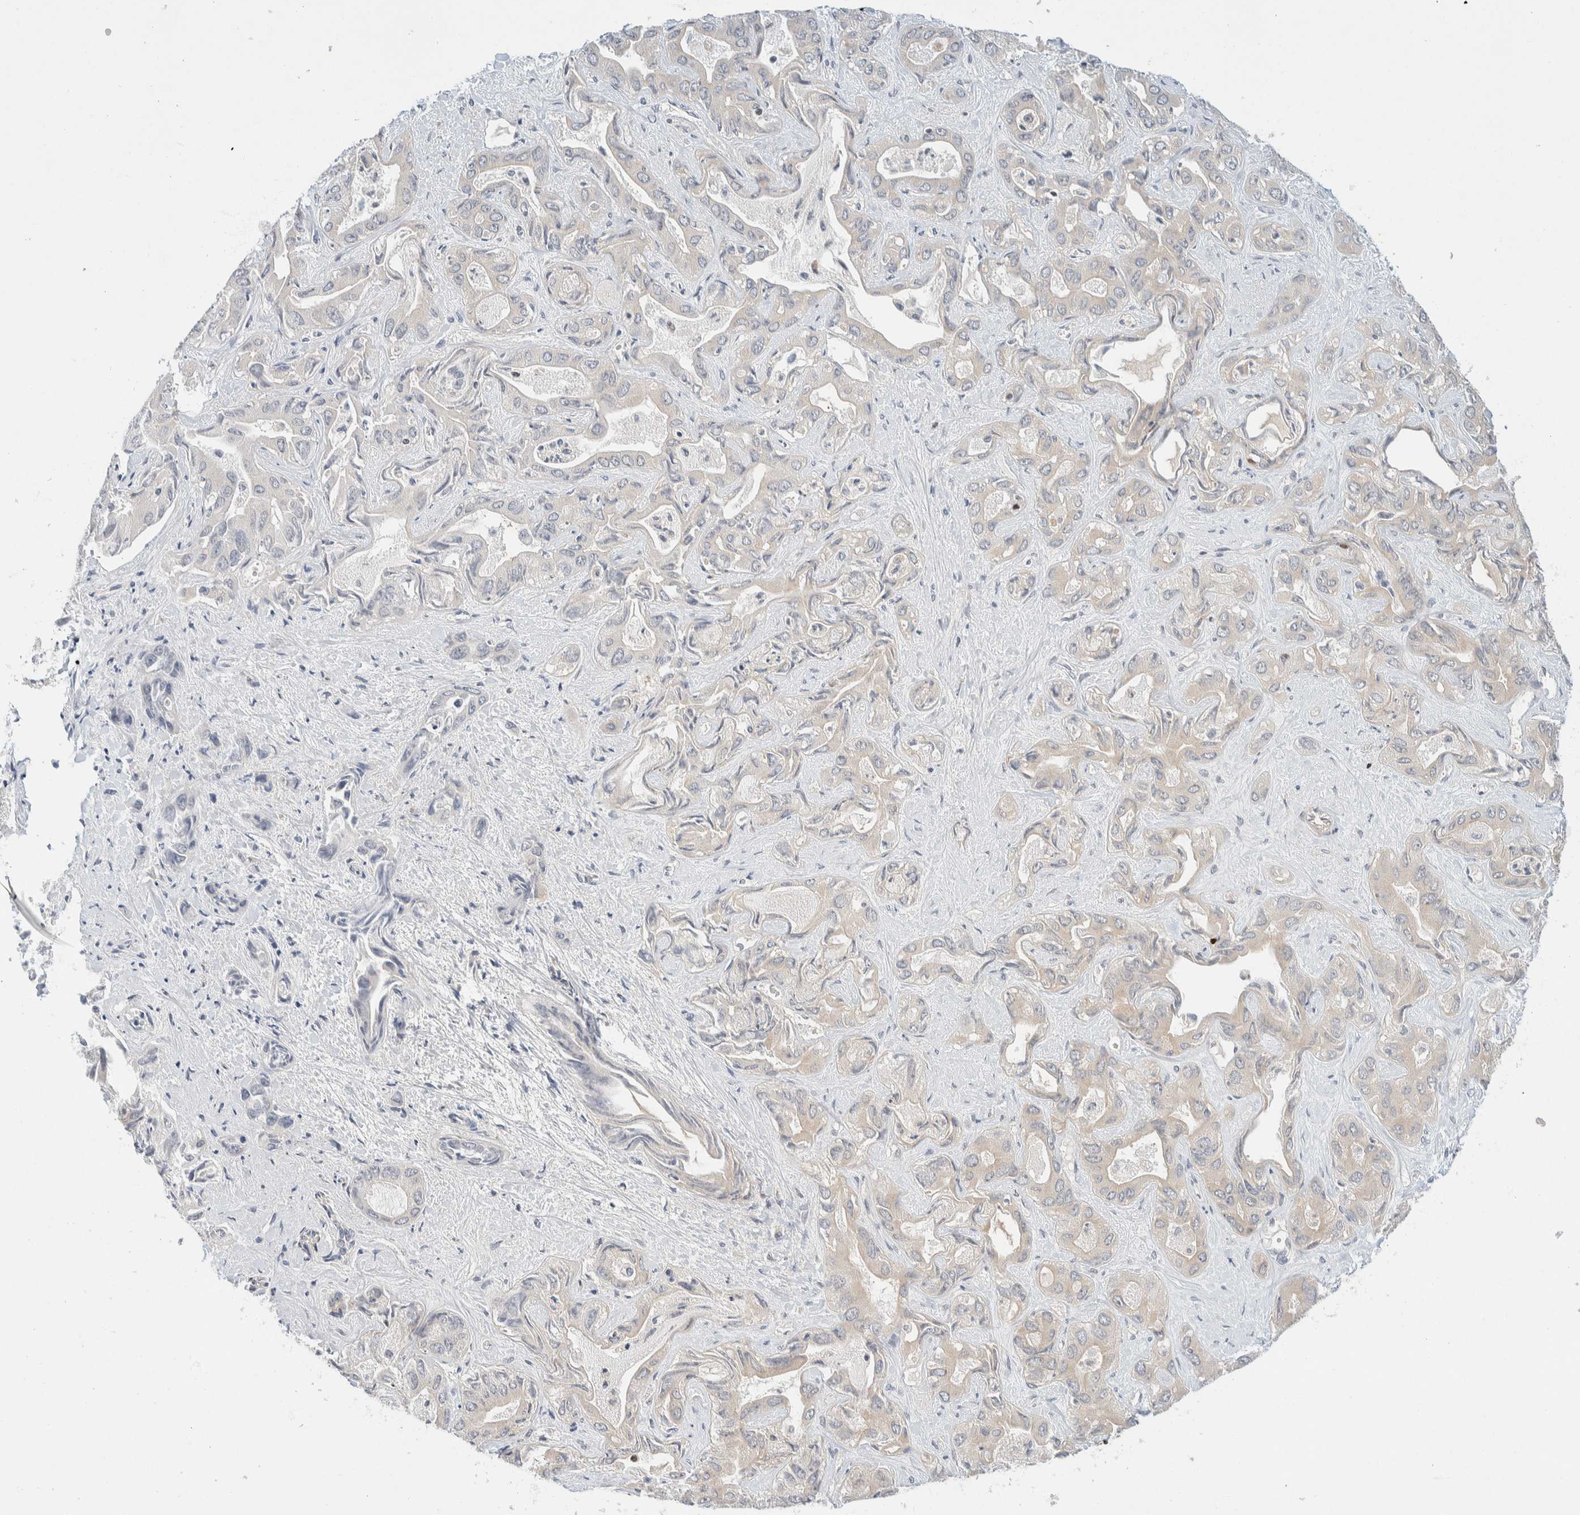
{"staining": {"intensity": "moderate", "quantity": "25%-75%", "location": "cytoplasmic/membranous,nuclear"}, "tissue": "liver cancer", "cell_type": "Tumor cells", "image_type": "cancer", "snomed": [{"axis": "morphology", "description": "Cholangiocarcinoma"}, {"axis": "topography", "description": "Liver"}], "caption": "Tumor cells exhibit medium levels of moderate cytoplasmic/membranous and nuclear positivity in about 25%-75% of cells in human liver cancer.", "gene": "C8orf76", "patient": {"sex": "female", "age": 52}}